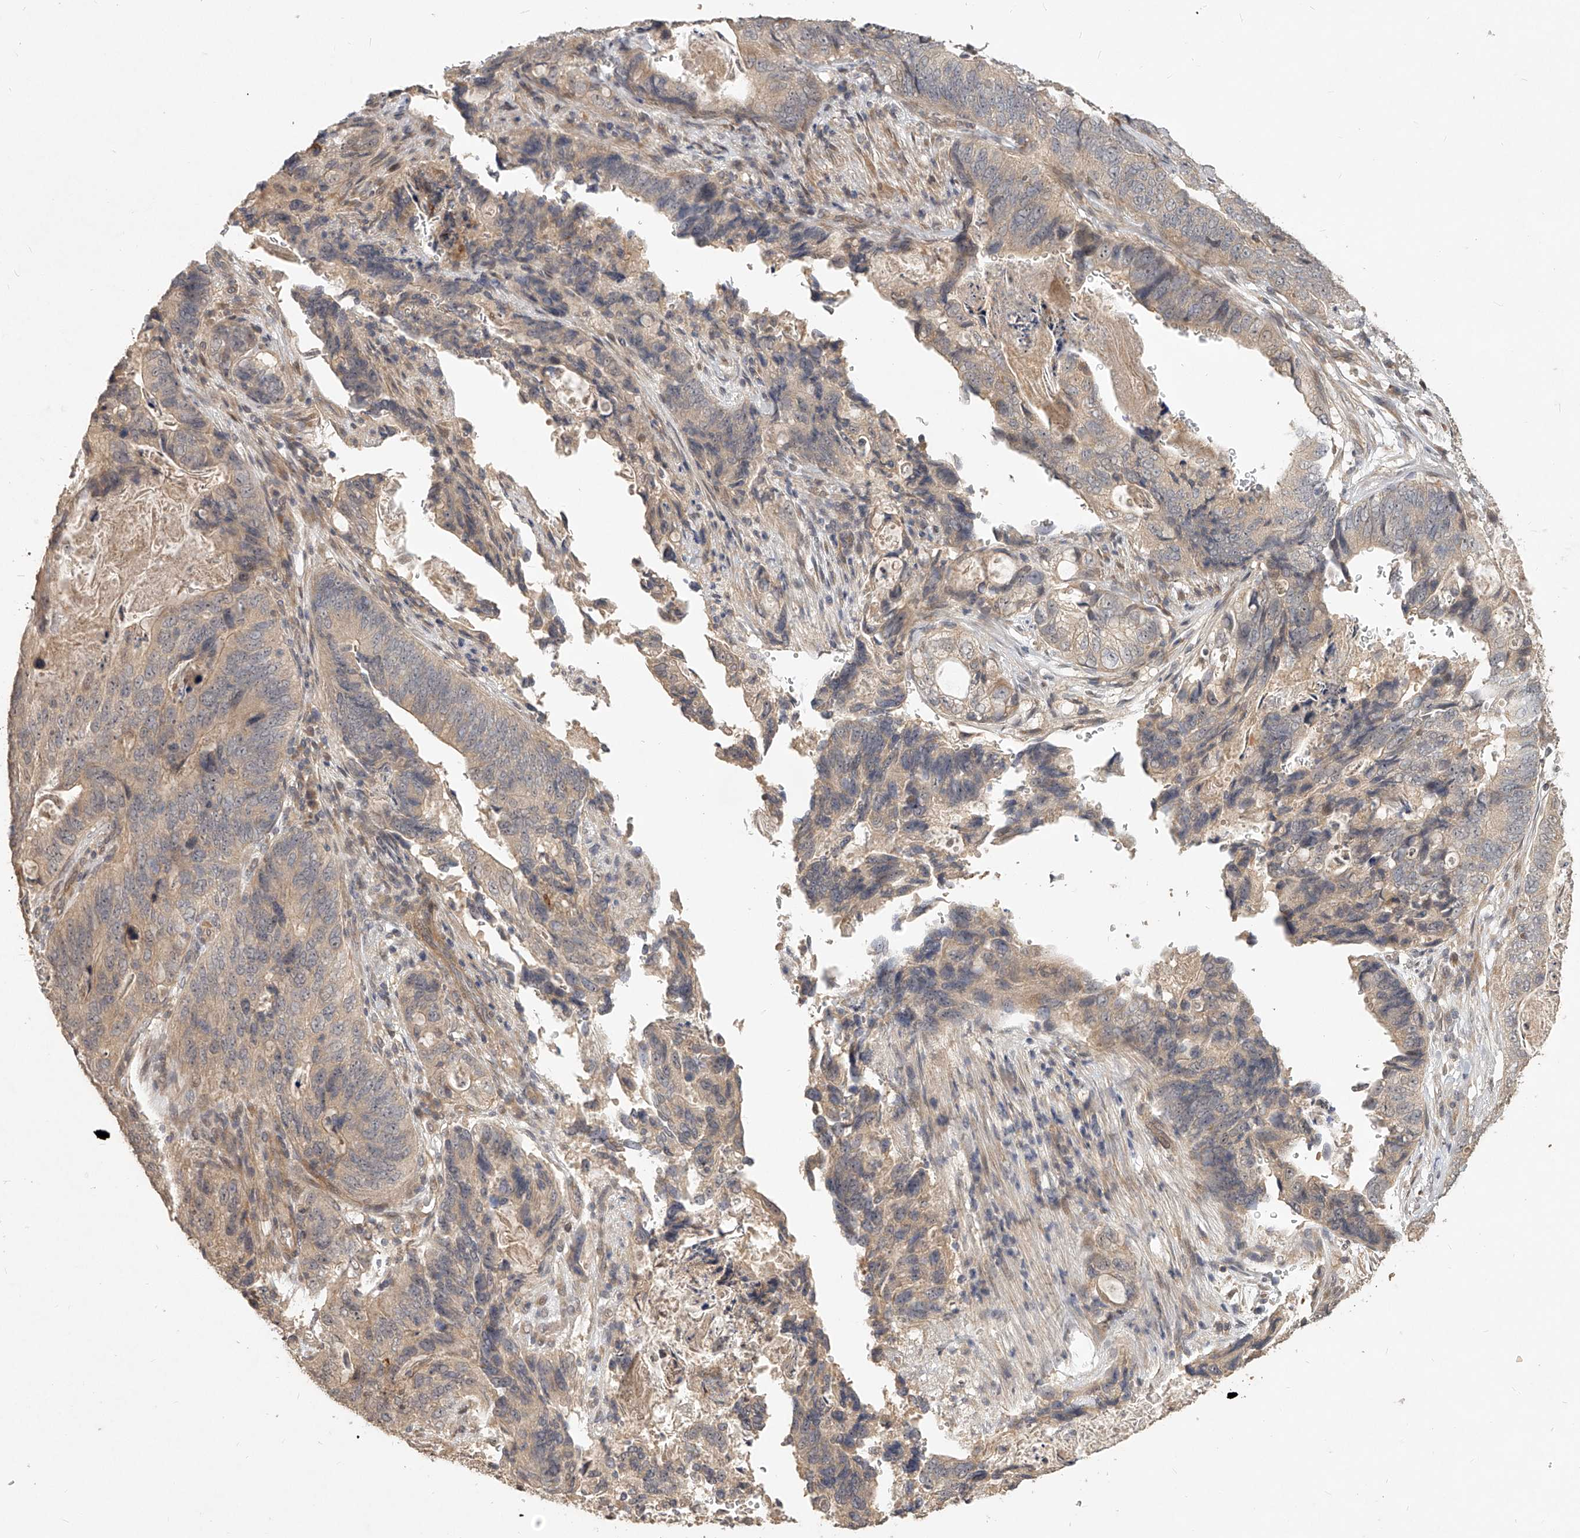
{"staining": {"intensity": "weak", "quantity": "25%-75%", "location": "cytoplasmic/membranous"}, "tissue": "stomach cancer", "cell_type": "Tumor cells", "image_type": "cancer", "snomed": [{"axis": "morphology", "description": "Normal tissue, NOS"}, {"axis": "morphology", "description": "Adenocarcinoma, NOS"}, {"axis": "topography", "description": "Stomach"}], "caption": "High-magnification brightfield microscopy of stomach adenocarcinoma stained with DAB (3,3'-diaminobenzidine) (brown) and counterstained with hematoxylin (blue). tumor cells exhibit weak cytoplasmic/membranous positivity is present in approximately25%-75% of cells.", "gene": "SLC37A1", "patient": {"sex": "female", "age": 89}}